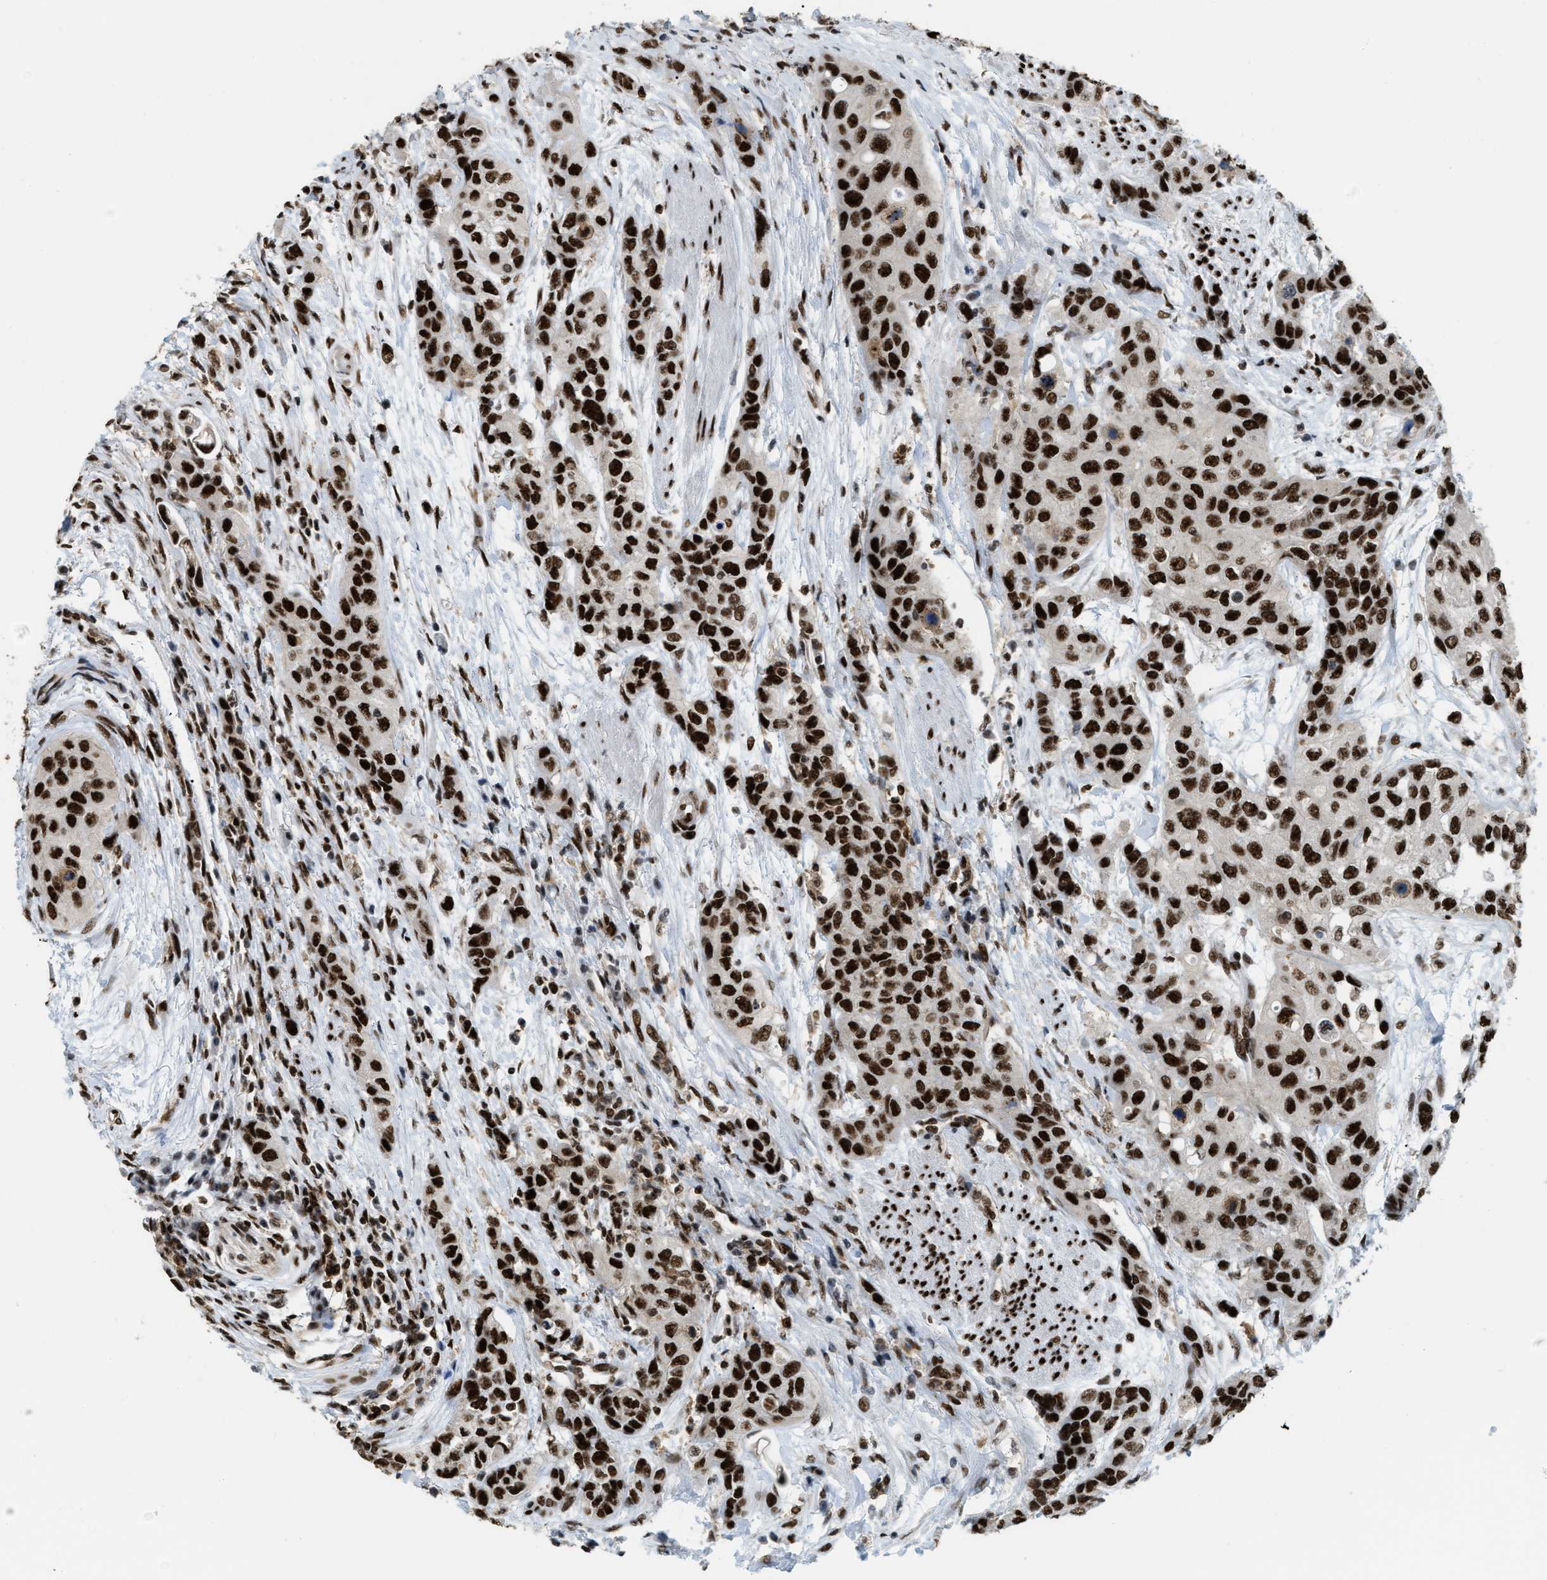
{"staining": {"intensity": "strong", "quantity": ">75%", "location": "nuclear"}, "tissue": "urothelial cancer", "cell_type": "Tumor cells", "image_type": "cancer", "snomed": [{"axis": "morphology", "description": "Urothelial carcinoma, High grade"}, {"axis": "topography", "description": "Urinary bladder"}], "caption": "This is an image of immunohistochemistry (IHC) staining of urothelial cancer, which shows strong positivity in the nuclear of tumor cells.", "gene": "NUMA1", "patient": {"sex": "female", "age": 56}}